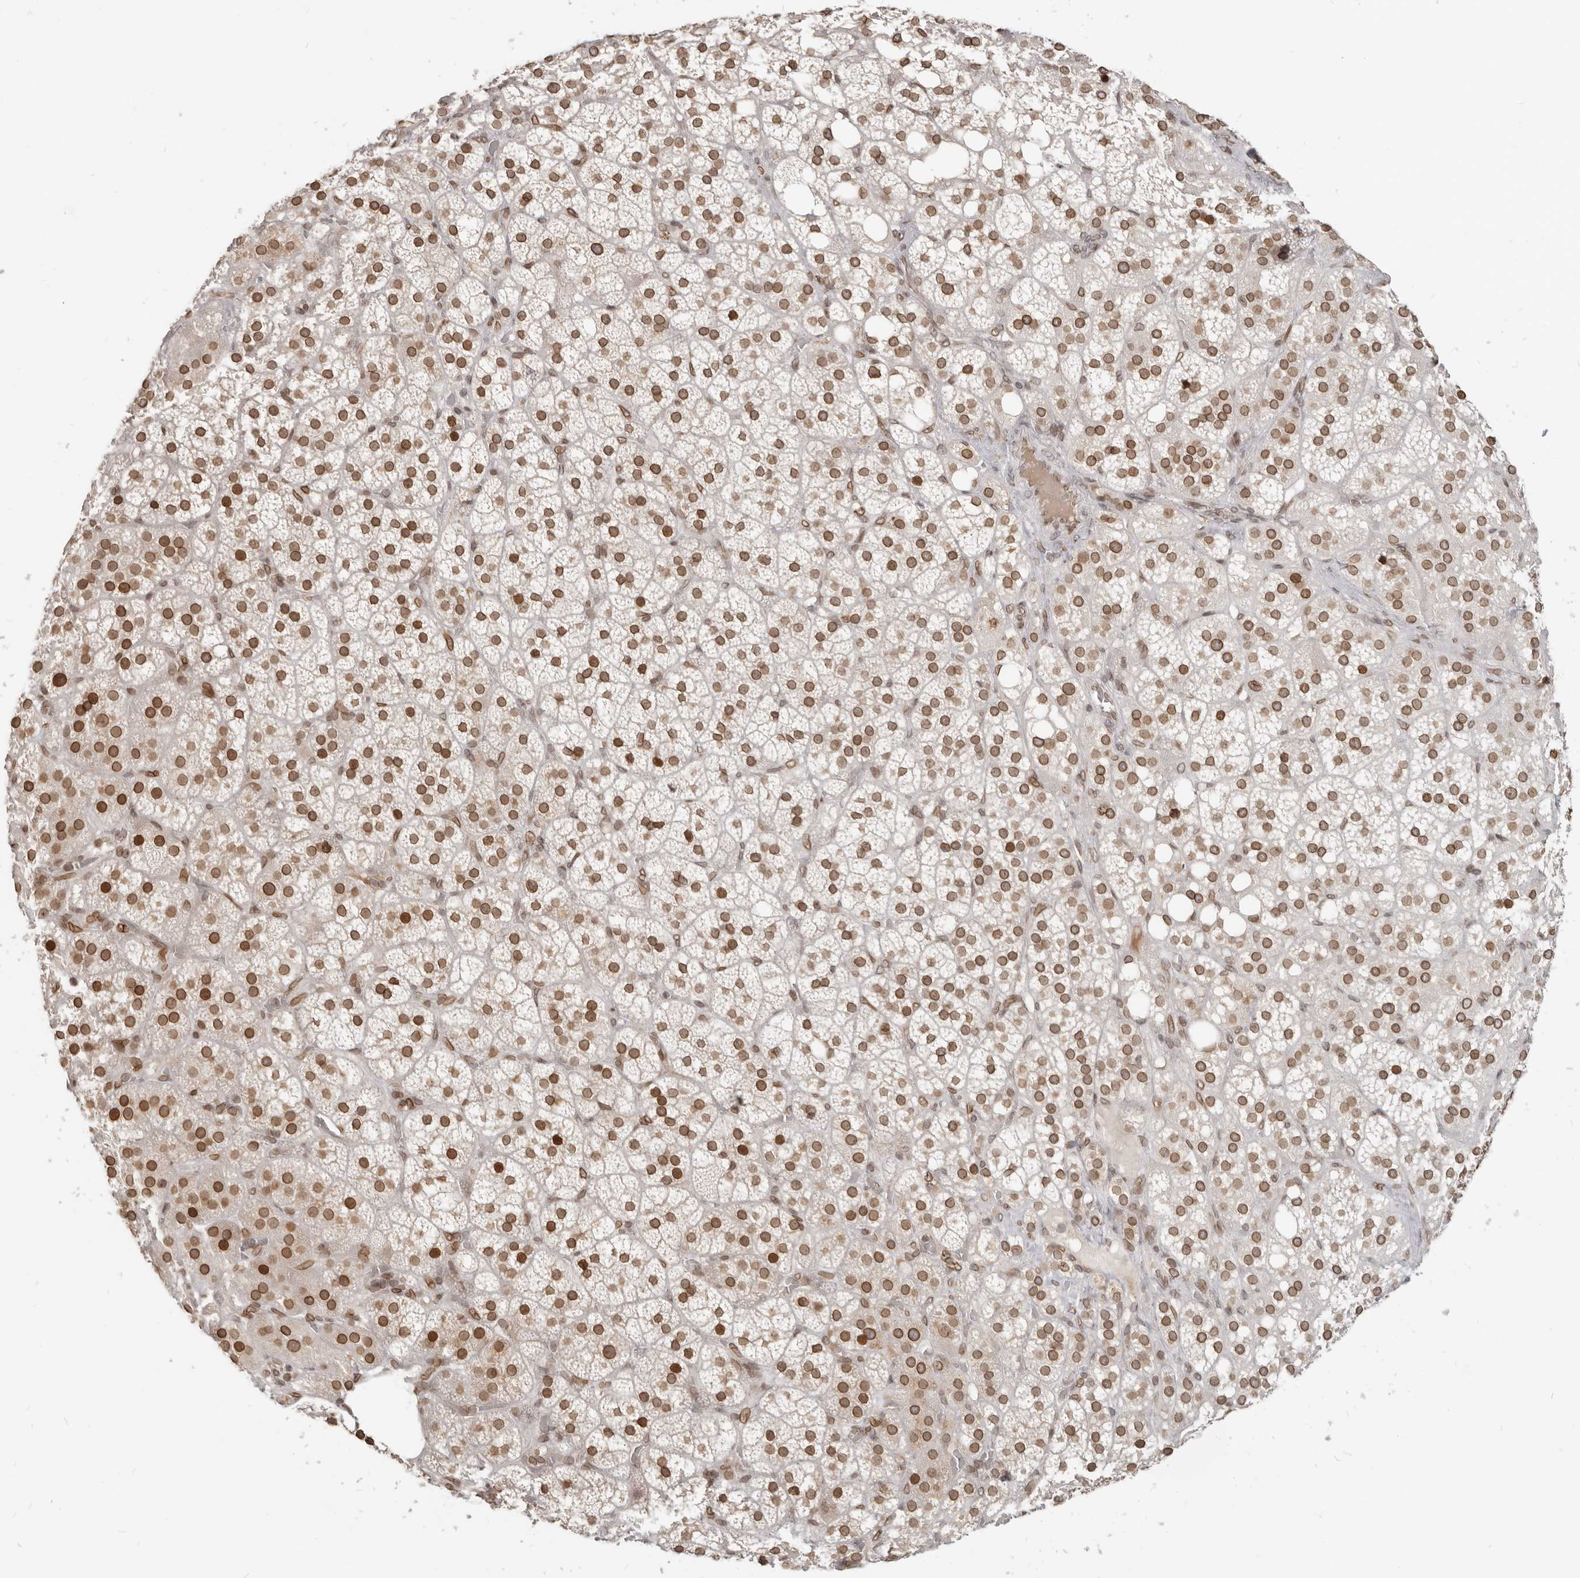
{"staining": {"intensity": "strong", "quantity": ">75%", "location": "cytoplasmic/membranous,nuclear"}, "tissue": "adrenal gland", "cell_type": "Glandular cells", "image_type": "normal", "snomed": [{"axis": "morphology", "description": "Normal tissue, NOS"}, {"axis": "topography", "description": "Adrenal gland"}], "caption": "DAB immunohistochemical staining of benign human adrenal gland shows strong cytoplasmic/membranous,nuclear protein expression in about >75% of glandular cells. (DAB (3,3'-diaminobenzidine) = brown stain, brightfield microscopy at high magnification).", "gene": "NUP153", "patient": {"sex": "female", "age": 59}}